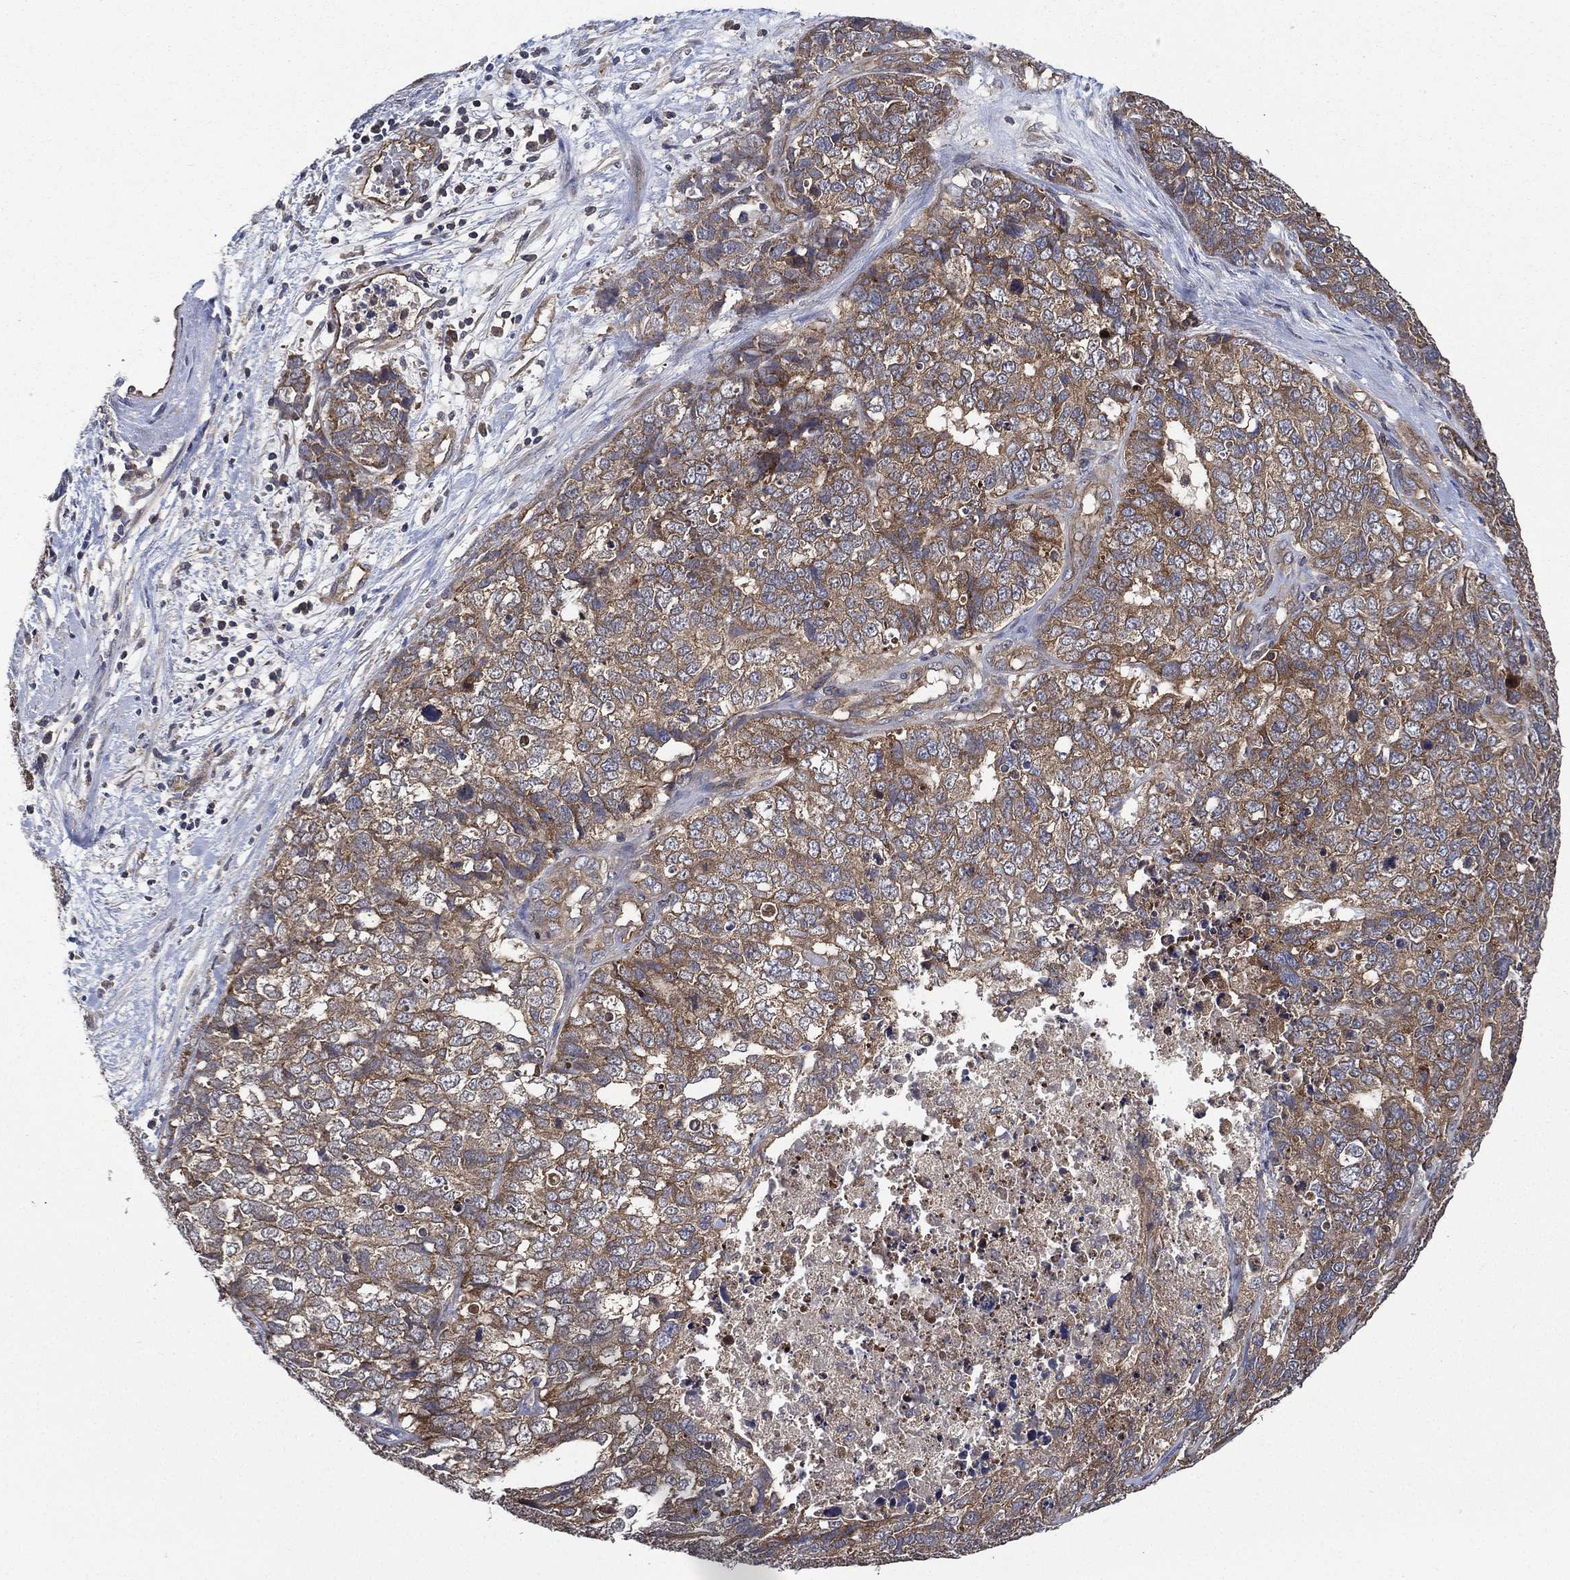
{"staining": {"intensity": "moderate", "quantity": ">75%", "location": "cytoplasmic/membranous"}, "tissue": "cervical cancer", "cell_type": "Tumor cells", "image_type": "cancer", "snomed": [{"axis": "morphology", "description": "Squamous cell carcinoma, NOS"}, {"axis": "topography", "description": "Cervix"}], "caption": "This is an image of immunohistochemistry (IHC) staining of cervical squamous cell carcinoma, which shows moderate positivity in the cytoplasmic/membranous of tumor cells.", "gene": "SMPD3", "patient": {"sex": "female", "age": 63}}